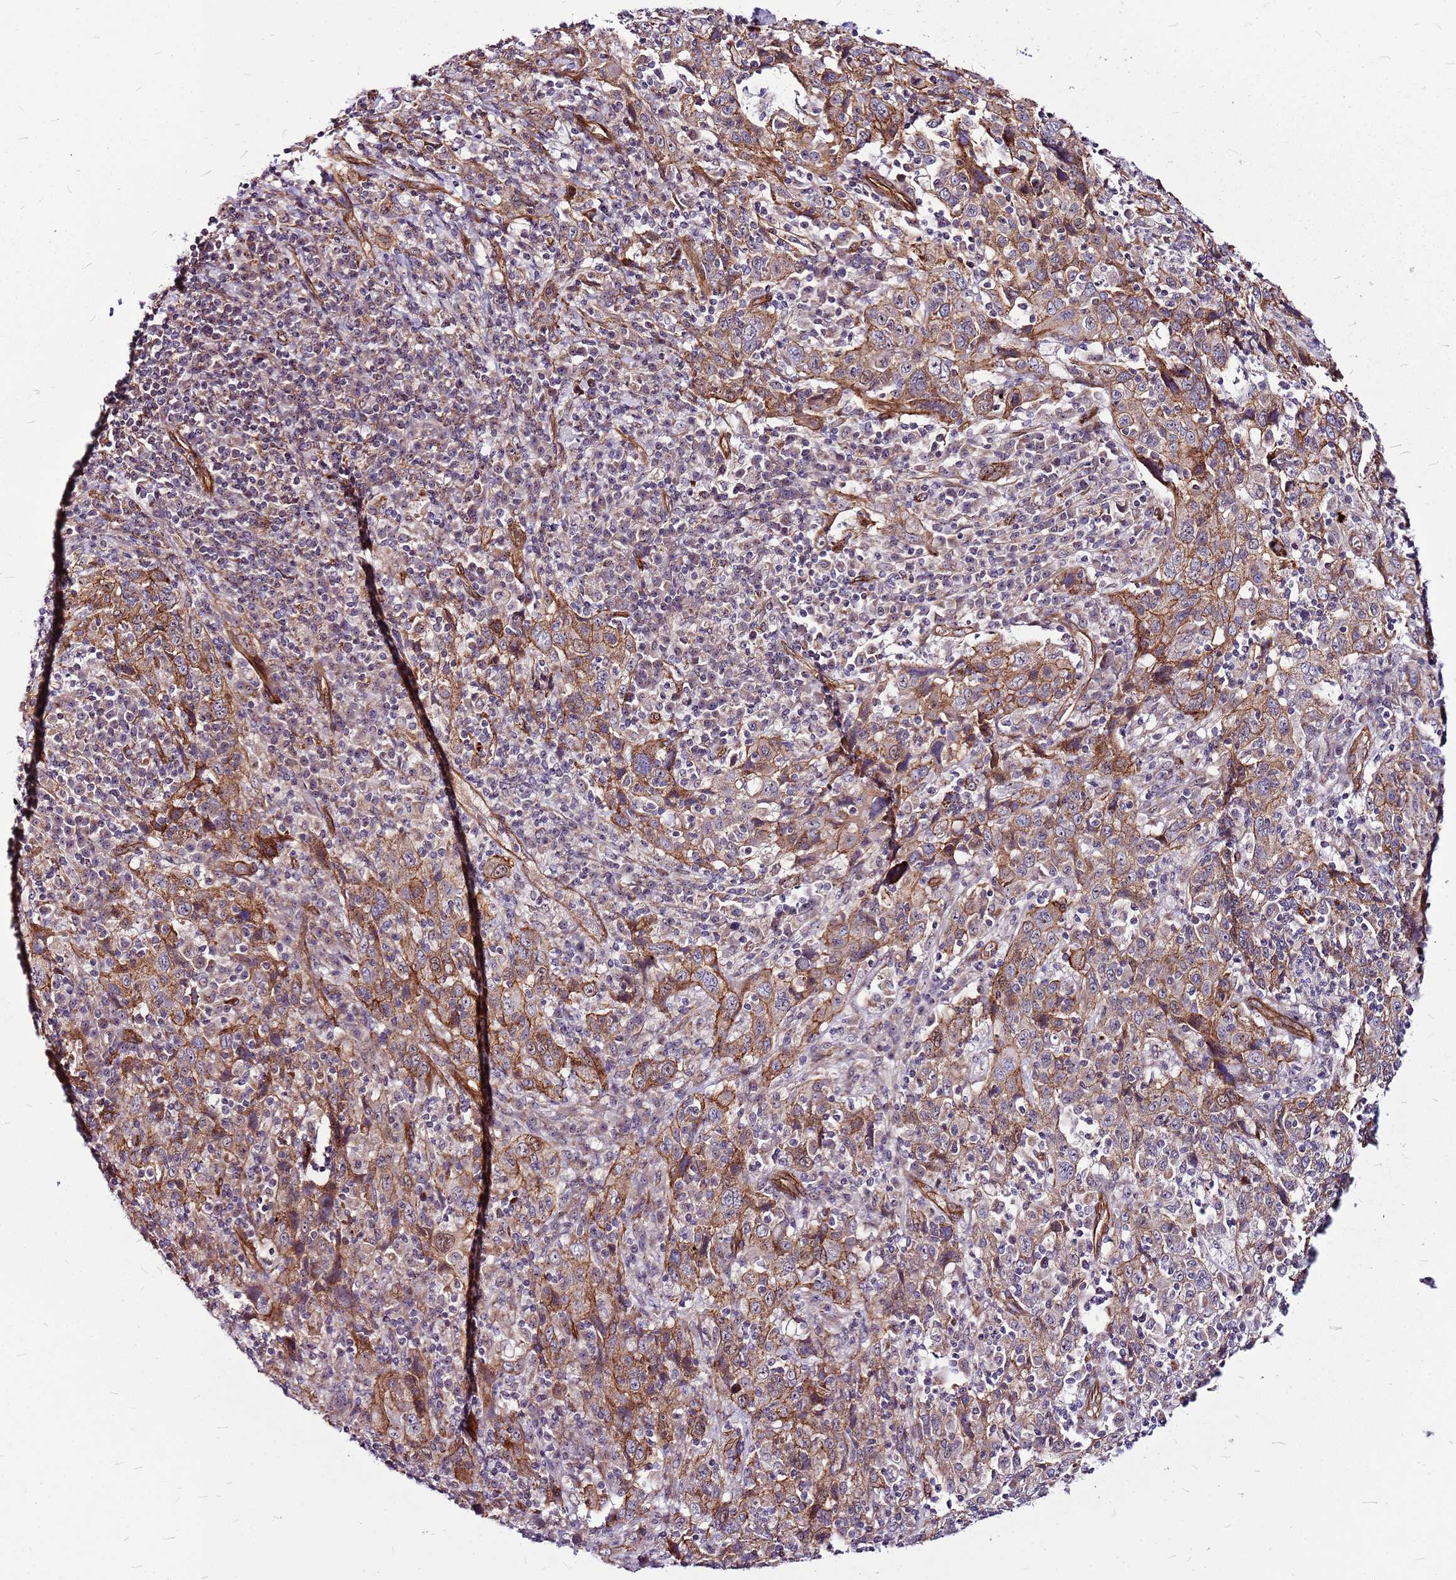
{"staining": {"intensity": "moderate", "quantity": ">75%", "location": "cytoplasmic/membranous"}, "tissue": "cervical cancer", "cell_type": "Tumor cells", "image_type": "cancer", "snomed": [{"axis": "morphology", "description": "Squamous cell carcinoma, NOS"}, {"axis": "topography", "description": "Cervix"}], "caption": "Protein analysis of cervical cancer tissue reveals moderate cytoplasmic/membranous staining in approximately >75% of tumor cells. (DAB = brown stain, brightfield microscopy at high magnification).", "gene": "TOPAZ1", "patient": {"sex": "female", "age": 46}}